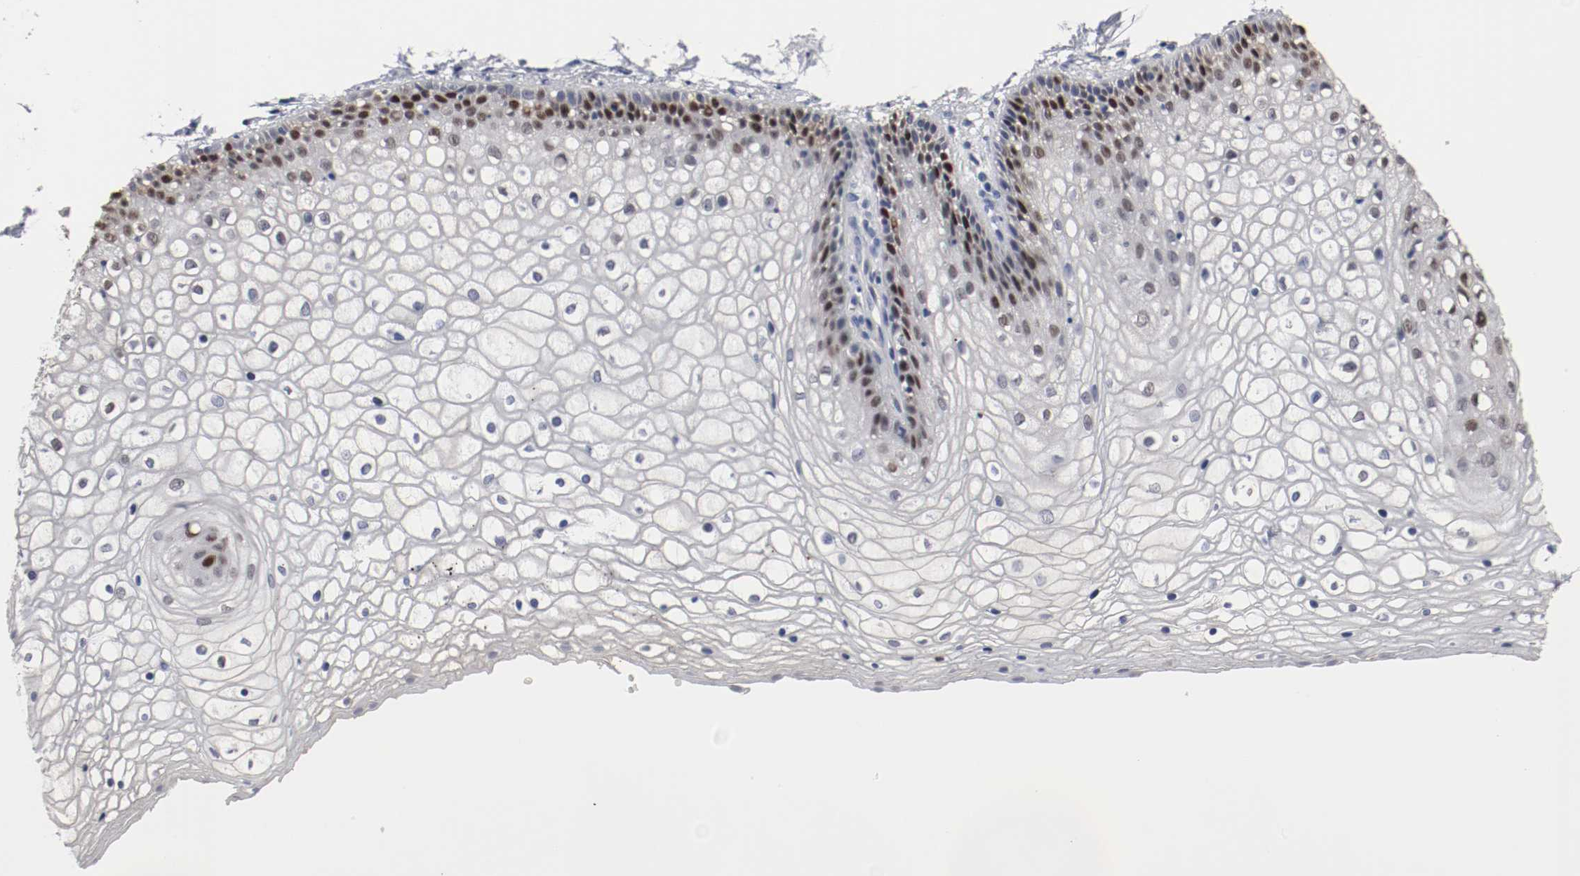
{"staining": {"intensity": "strong", "quantity": "<25%", "location": "nuclear"}, "tissue": "vagina", "cell_type": "Squamous epithelial cells", "image_type": "normal", "snomed": [{"axis": "morphology", "description": "Normal tissue, NOS"}, {"axis": "topography", "description": "Vagina"}], "caption": "Brown immunohistochemical staining in unremarkable human vagina shows strong nuclear positivity in approximately <25% of squamous epithelial cells. The staining was performed using DAB to visualize the protein expression in brown, while the nuclei were stained in blue with hematoxylin (Magnification: 20x).", "gene": "MCM6", "patient": {"sex": "female", "age": 34}}